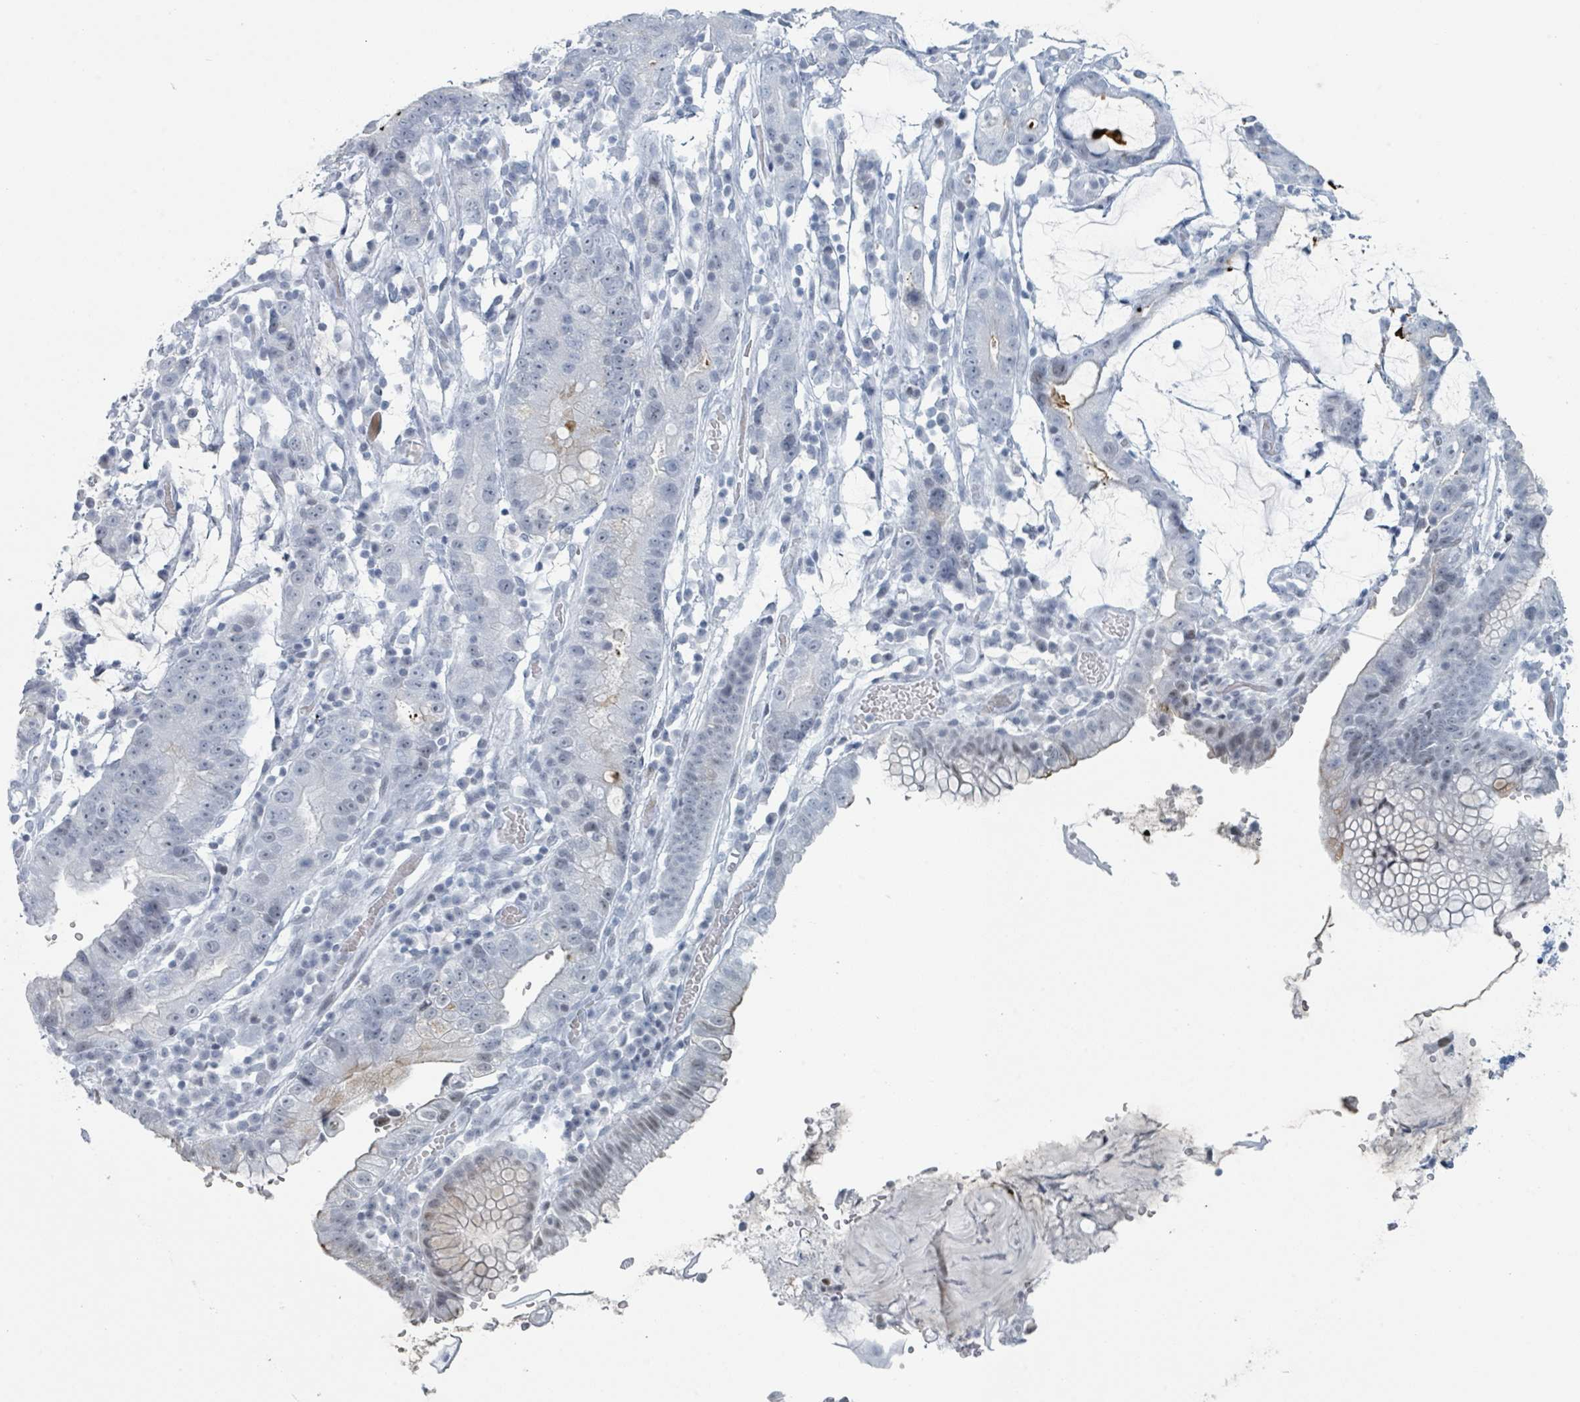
{"staining": {"intensity": "weak", "quantity": "<25%", "location": "nuclear"}, "tissue": "stomach cancer", "cell_type": "Tumor cells", "image_type": "cancer", "snomed": [{"axis": "morphology", "description": "Adenocarcinoma, NOS"}, {"axis": "topography", "description": "Stomach"}], "caption": "IHC image of neoplastic tissue: human stomach adenocarcinoma stained with DAB shows no significant protein expression in tumor cells. (Immunohistochemistry (ihc), brightfield microscopy, high magnification).", "gene": "GPR15LG", "patient": {"sex": "male", "age": 55}}